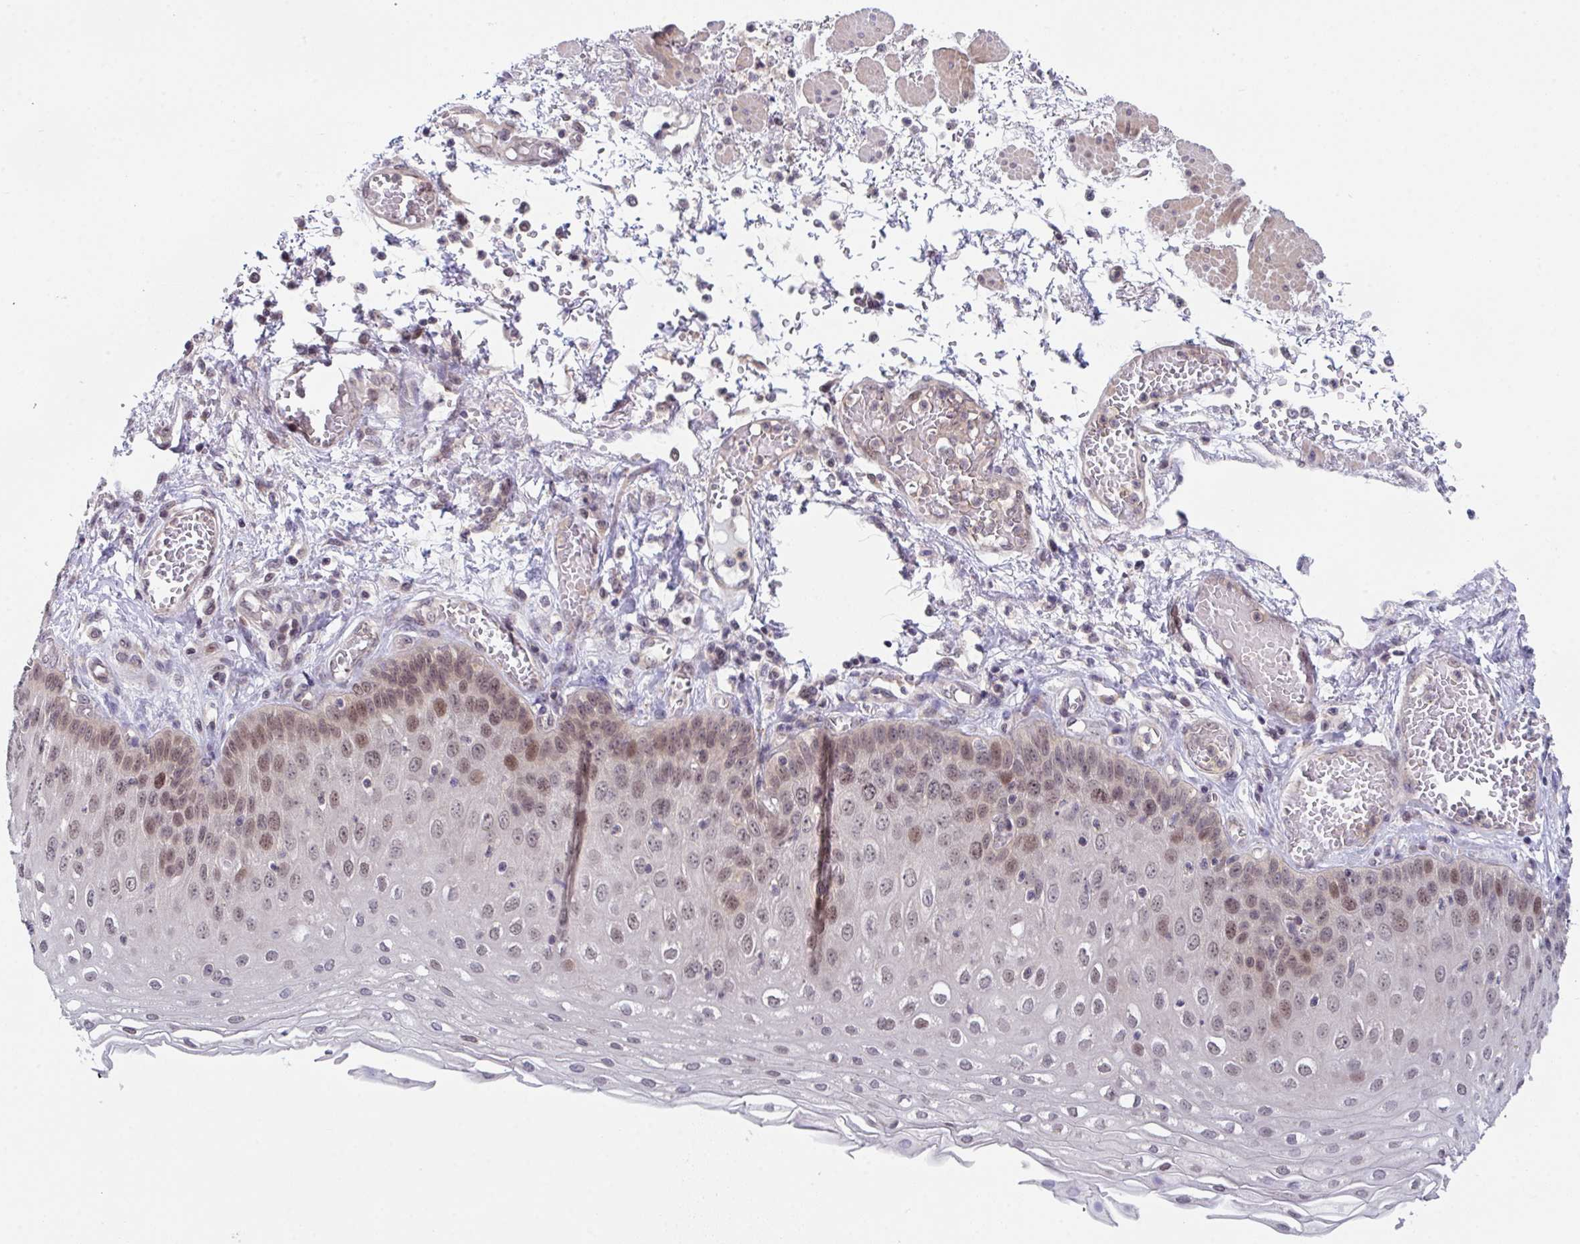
{"staining": {"intensity": "moderate", "quantity": "25%-75%", "location": "nuclear"}, "tissue": "esophagus", "cell_type": "Squamous epithelial cells", "image_type": "normal", "snomed": [{"axis": "morphology", "description": "Normal tissue, NOS"}, {"axis": "morphology", "description": "Adenocarcinoma, NOS"}, {"axis": "topography", "description": "Esophagus"}], "caption": "This histopathology image reveals IHC staining of unremarkable human esophagus, with medium moderate nuclear expression in approximately 25%-75% of squamous epithelial cells.", "gene": "RBM18", "patient": {"sex": "male", "age": 81}}